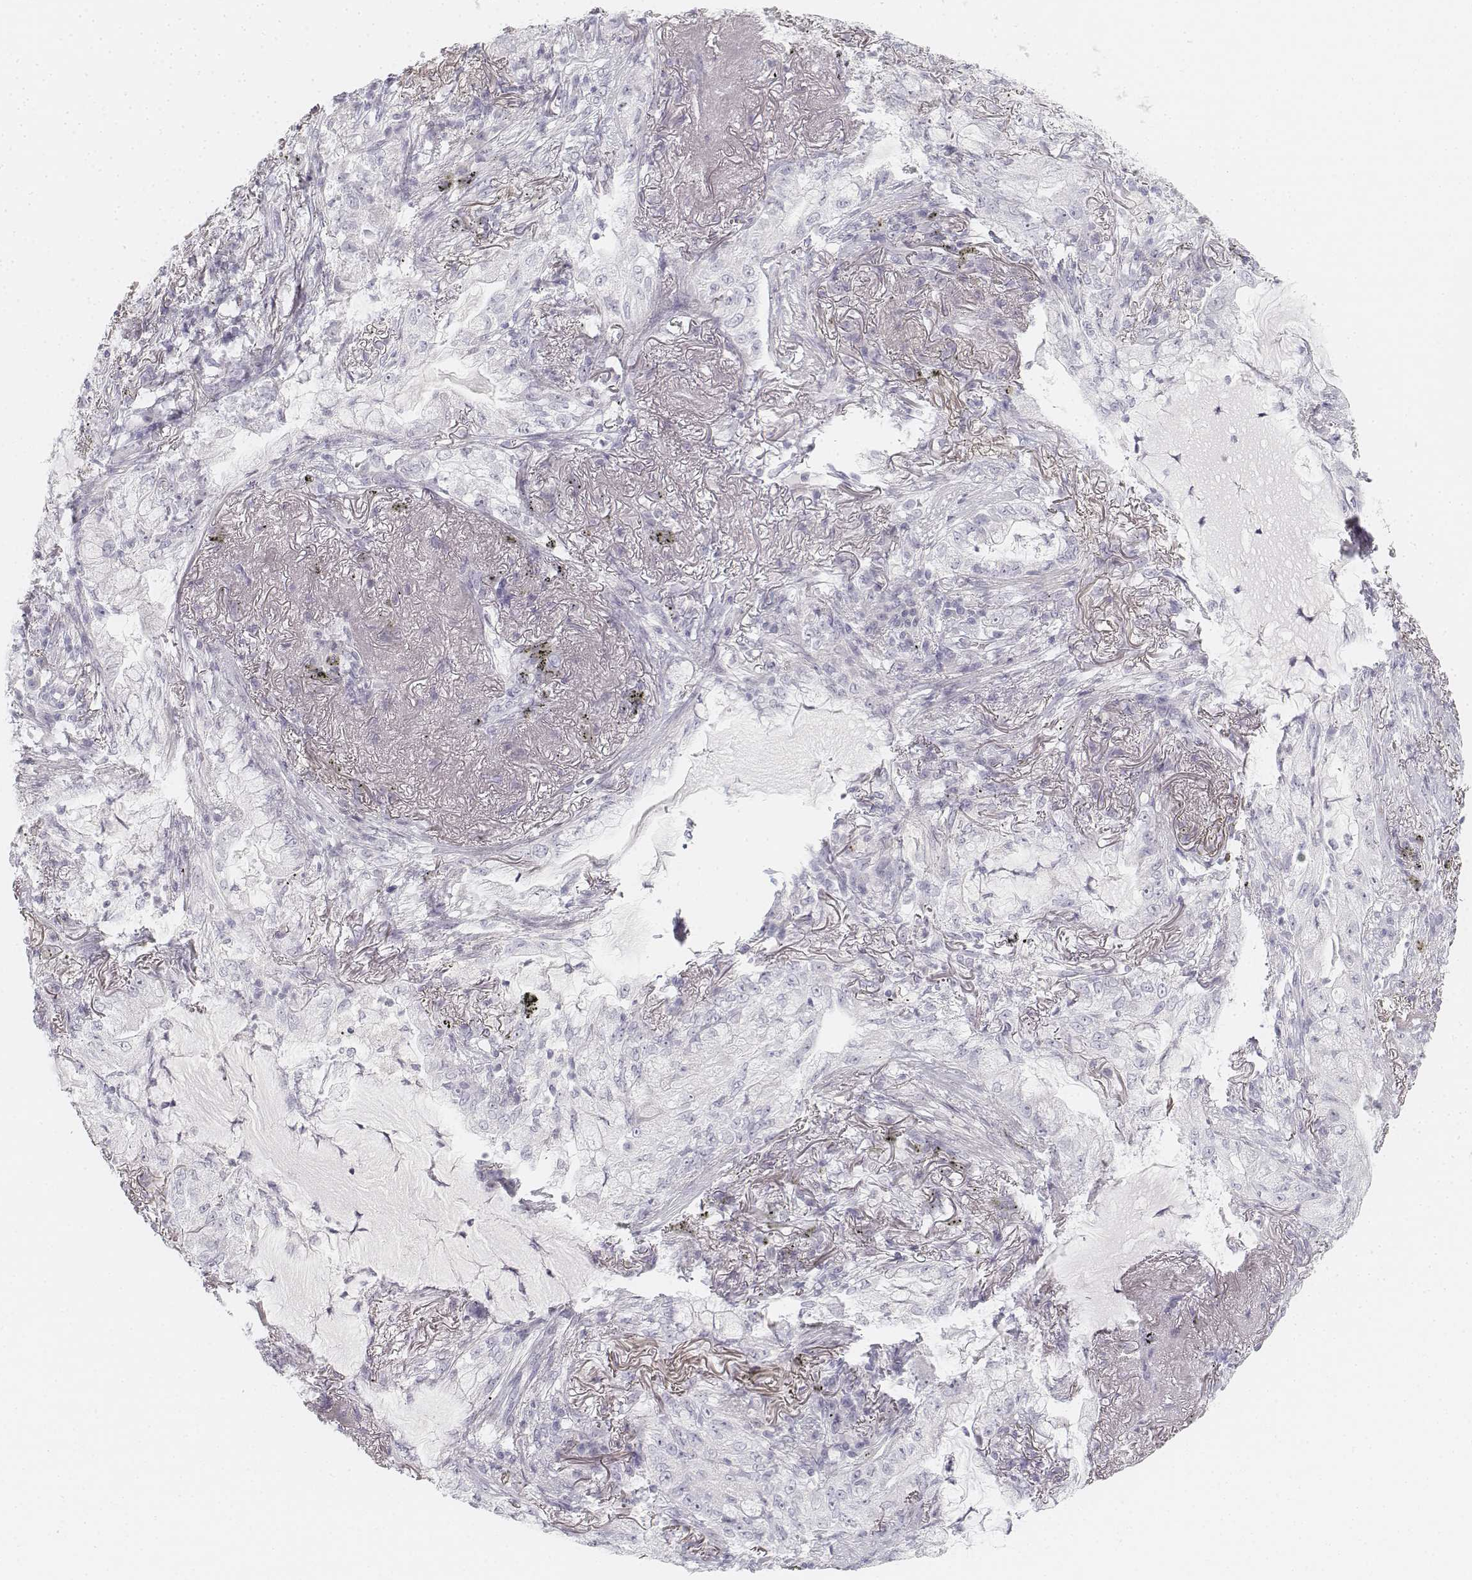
{"staining": {"intensity": "negative", "quantity": "none", "location": "none"}, "tissue": "lung cancer", "cell_type": "Tumor cells", "image_type": "cancer", "snomed": [{"axis": "morphology", "description": "Adenocarcinoma, NOS"}, {"axis": "topography", "description": "Lung"}], "caption": "Immunohistochemistry micrograph of human adenocarcinoma (lung) stained for a protein (brown), which demonstrates no positivity in tumor cells. Nuclei are stained in blue.", "gene": "KRT25", "patient": {"sex": "female", "age": 73}}